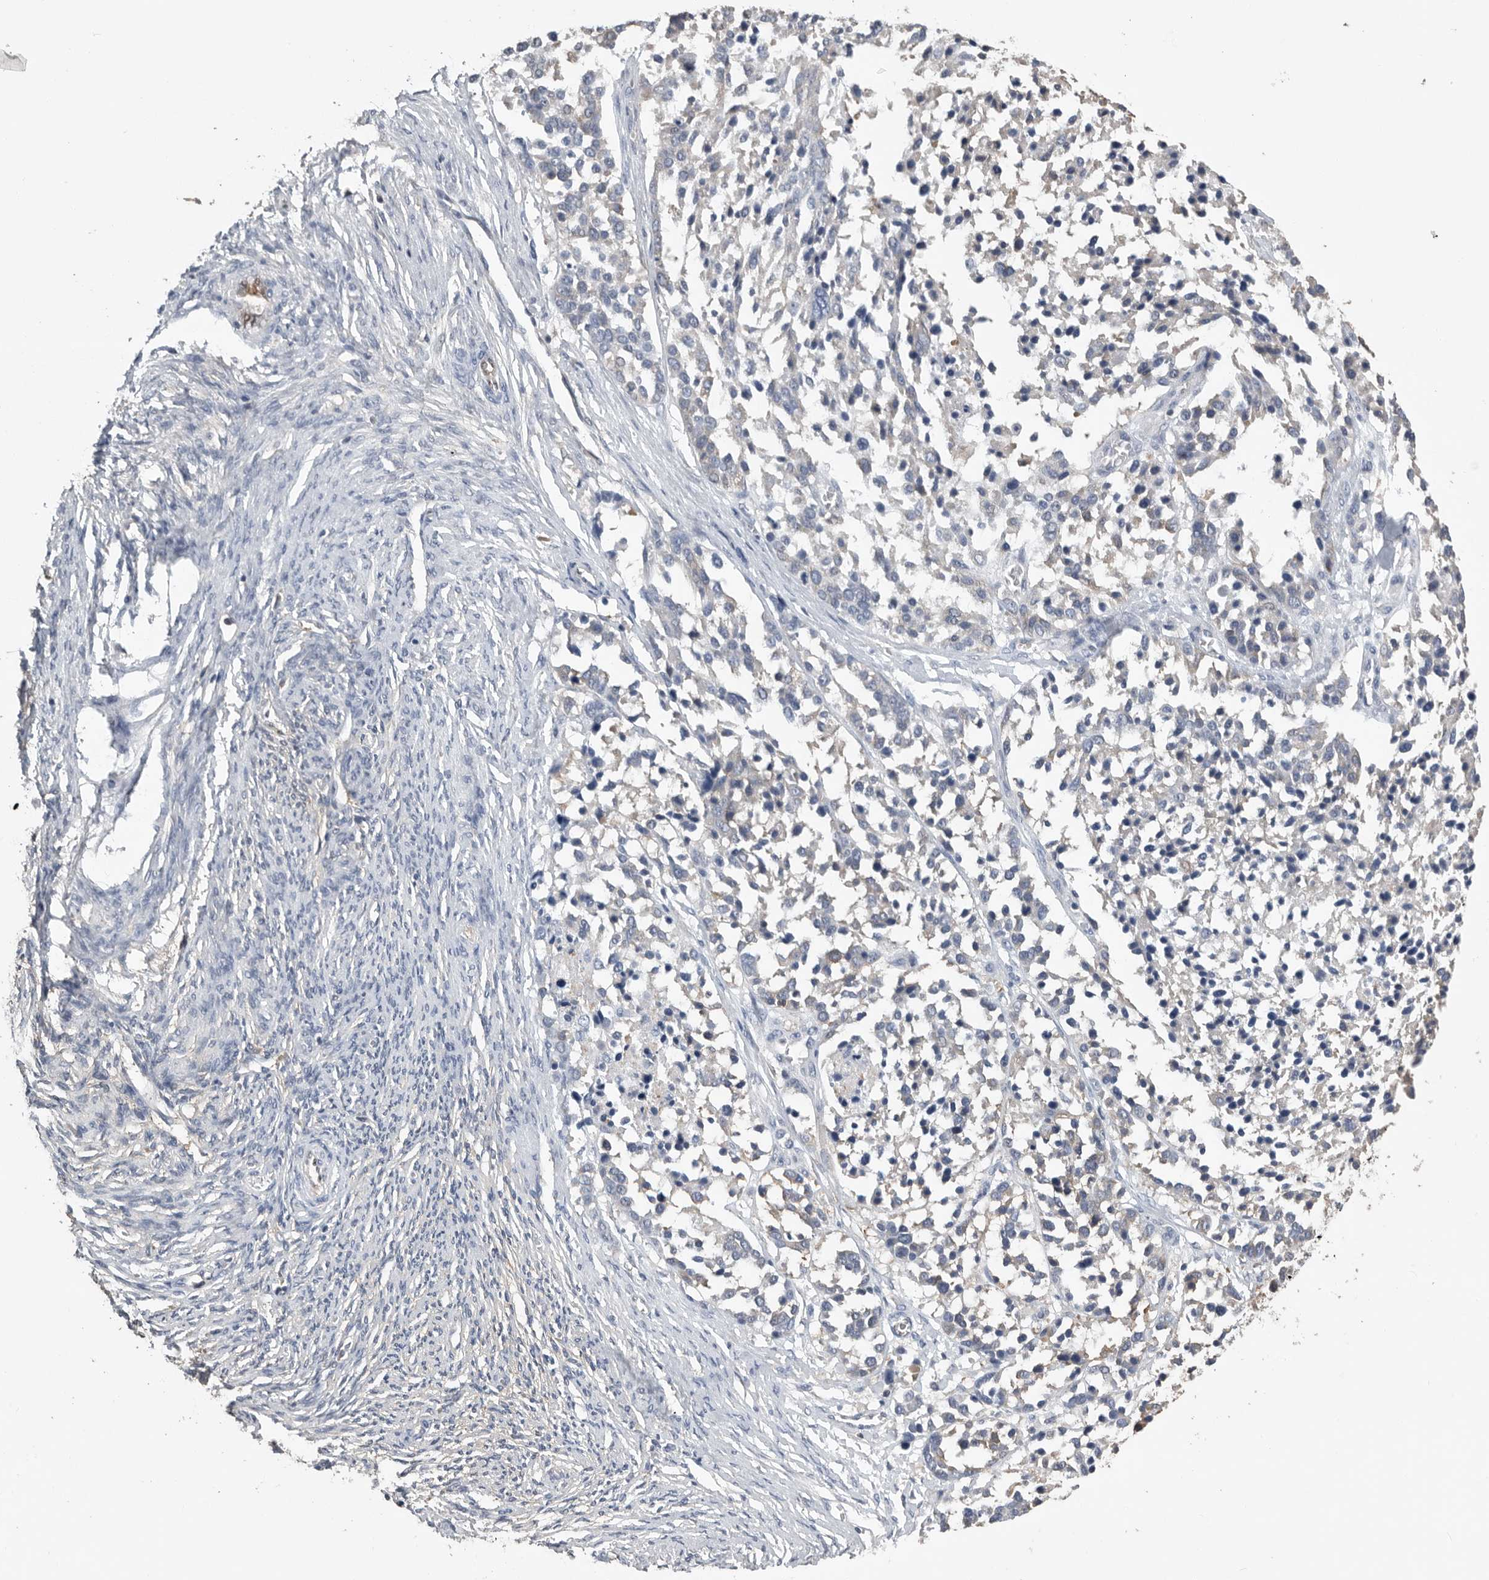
{"staining": {"intensity": "negative", "quantity": "none", "location": "none"}, "tissue": "ovarian cancer", "cell_type": "Tumor cells", "image_type": "cancer", "snomed": [{"axis": "morphology", "description": "Cystadenocarcinoma, serous, NOS"}, {"axis": "topography", "description": "Ovary"}], "caption": "Immunohistochemistry (IHC) of human ovarian serous cystadenocarcinoma shows no expression in tumor cells.", "gene": "PDCD4", "patient": {"sex": "female", "age": 44}}